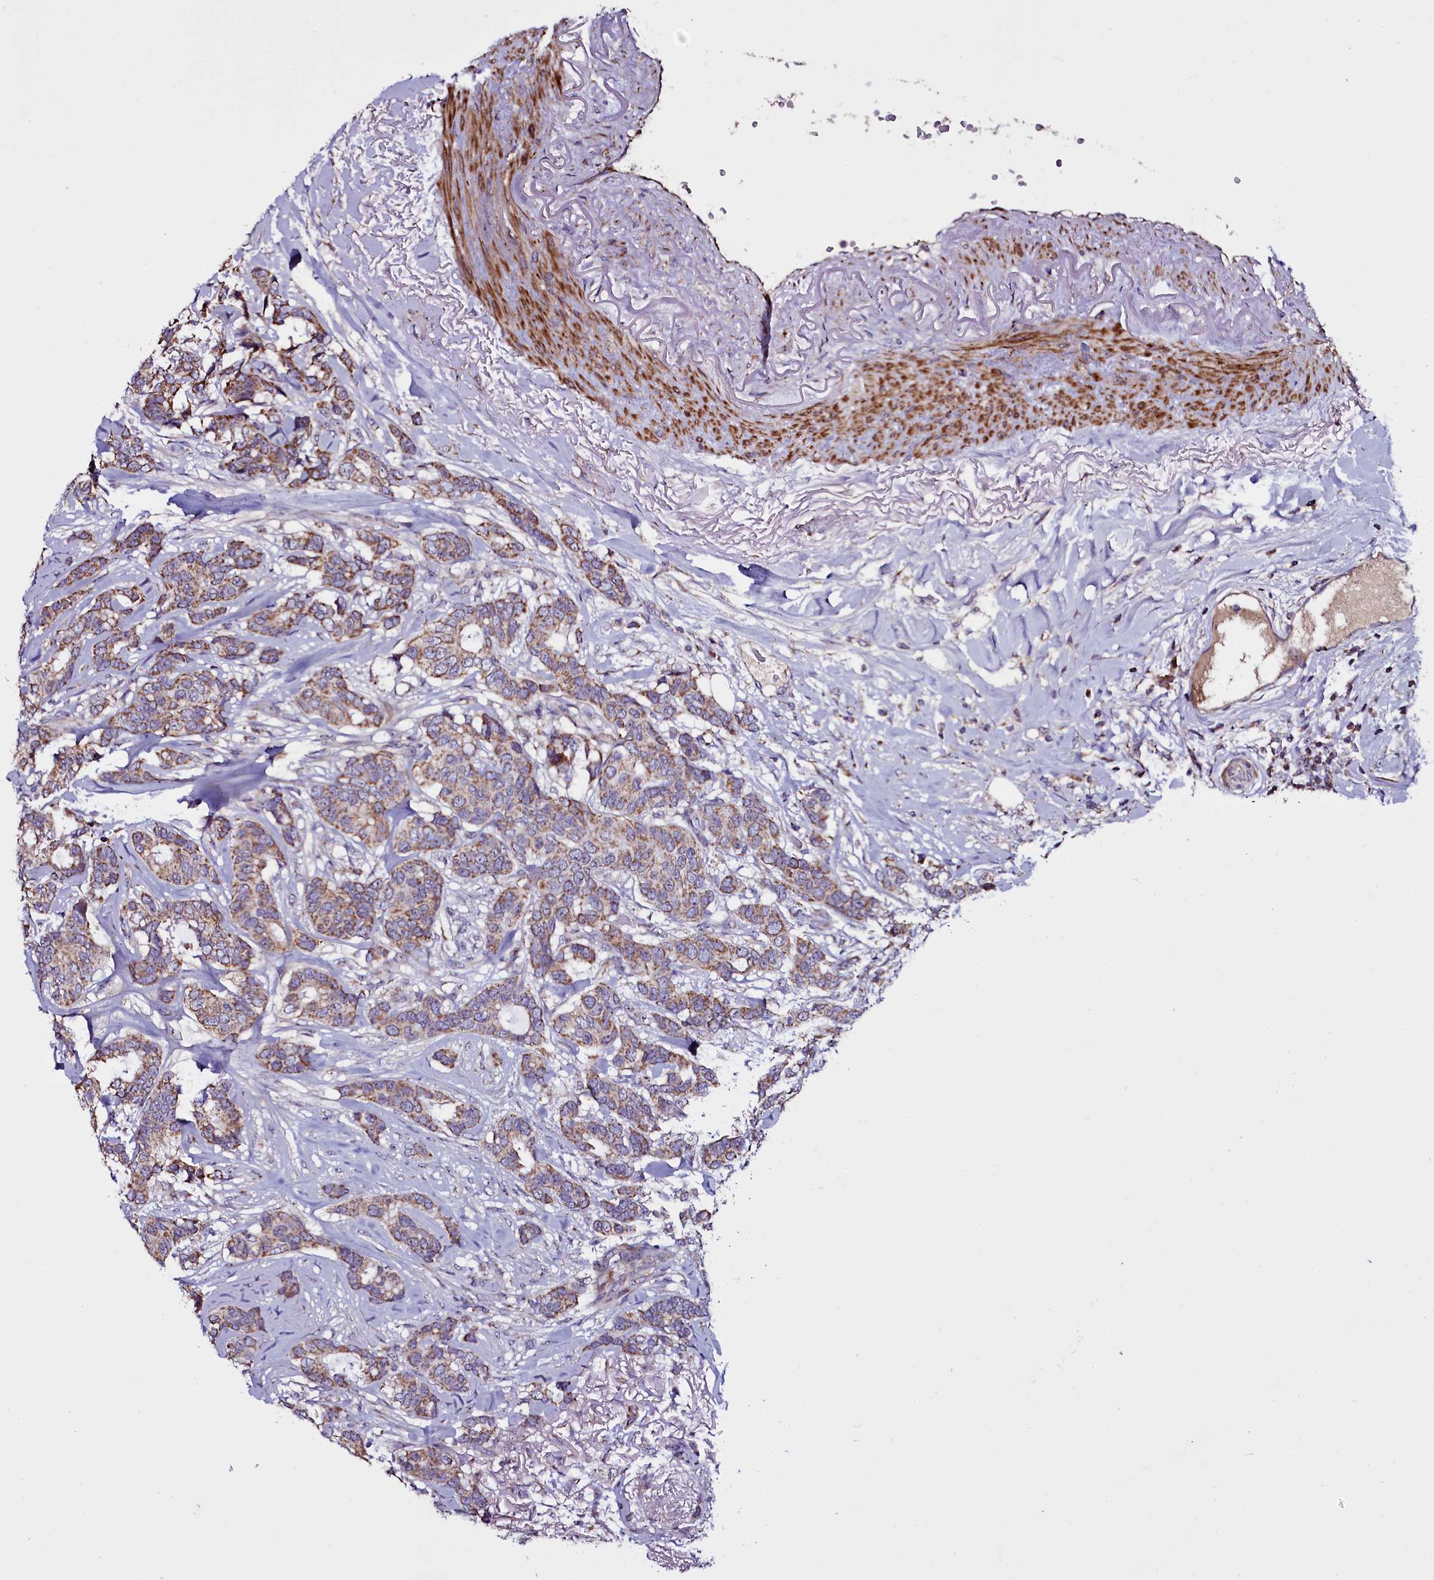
{"staining": {"intensity": "moderate", "quantity": ">75%", "location": "cytoplasmic/membranous"}, "tissue": "breast cancer", "cell_type": "Tumor cells", "image_type": "cancer", "snomed": [{"axis": "morphology", "description": "Duct carcinoma"}, {"axis": "topography", "description": "Breast"}], "caption": "Breast cancer tissue exhibits moderate cytoplasmic/membranous expression in about >75% of tumor cells (Brightfield microscopy of DAB IHC at high magnification).", "gene": "NAA80", "patient": {"sex": "female", "age": 87}}